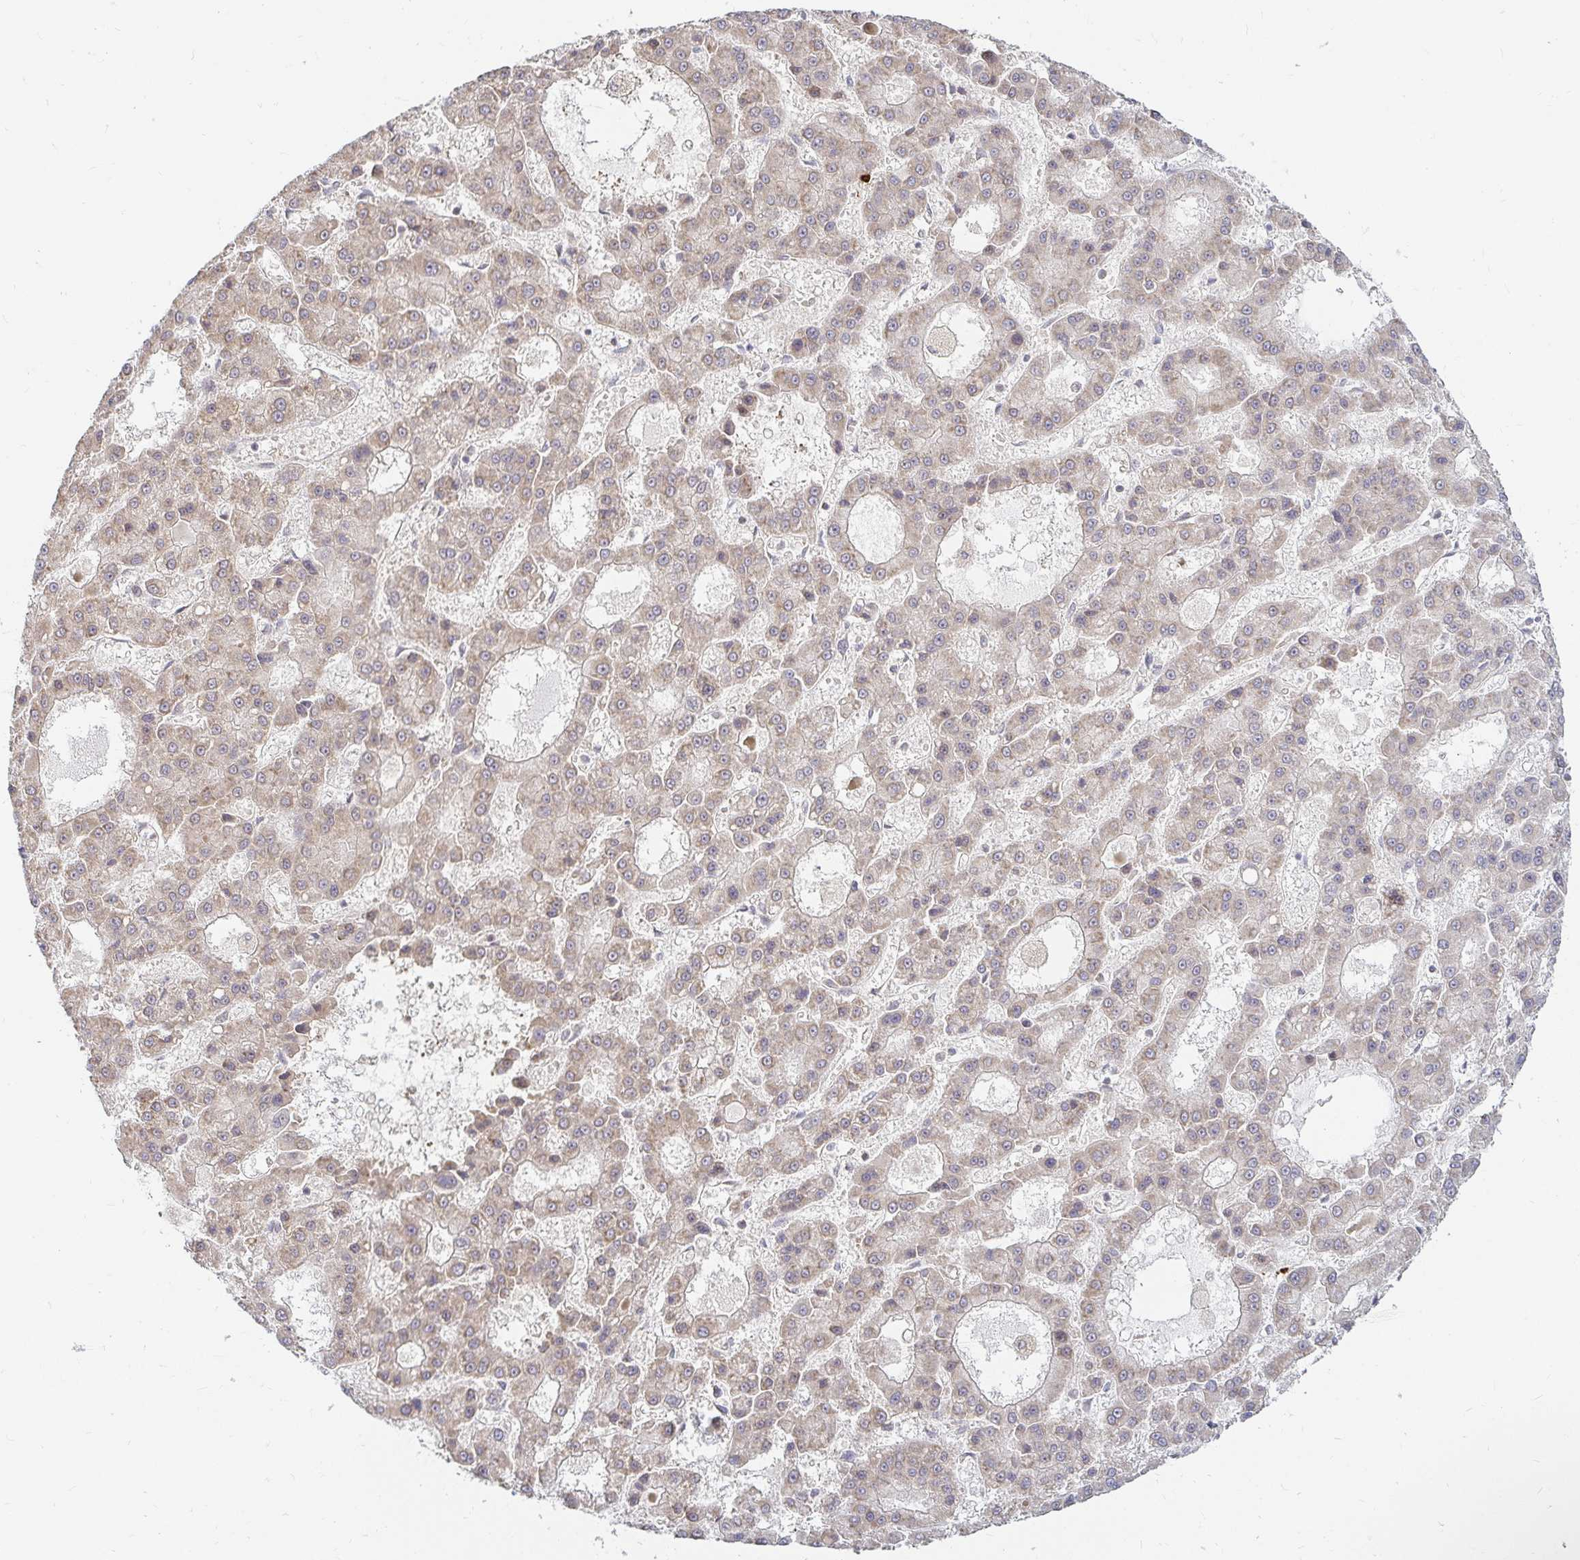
{"staining": {"intensity": "weak", "quantity": "<25%", "location": "cytoplasmic/membranous"}, "tissue": "liver cancer", "cell_type": "Tumor cells", "image_type": "cancer", "snomed": [{"axis": "morphology", "description": "Carcinoma, Hepatocellular, NOS"}, {"axis": "topography", "description": "Liver"}], "caption": "Protein analysis of liver cancer displays no significant expression in tumor cells.", "gene": "CAST", "patient": {"sex": "male", "age": 70}}